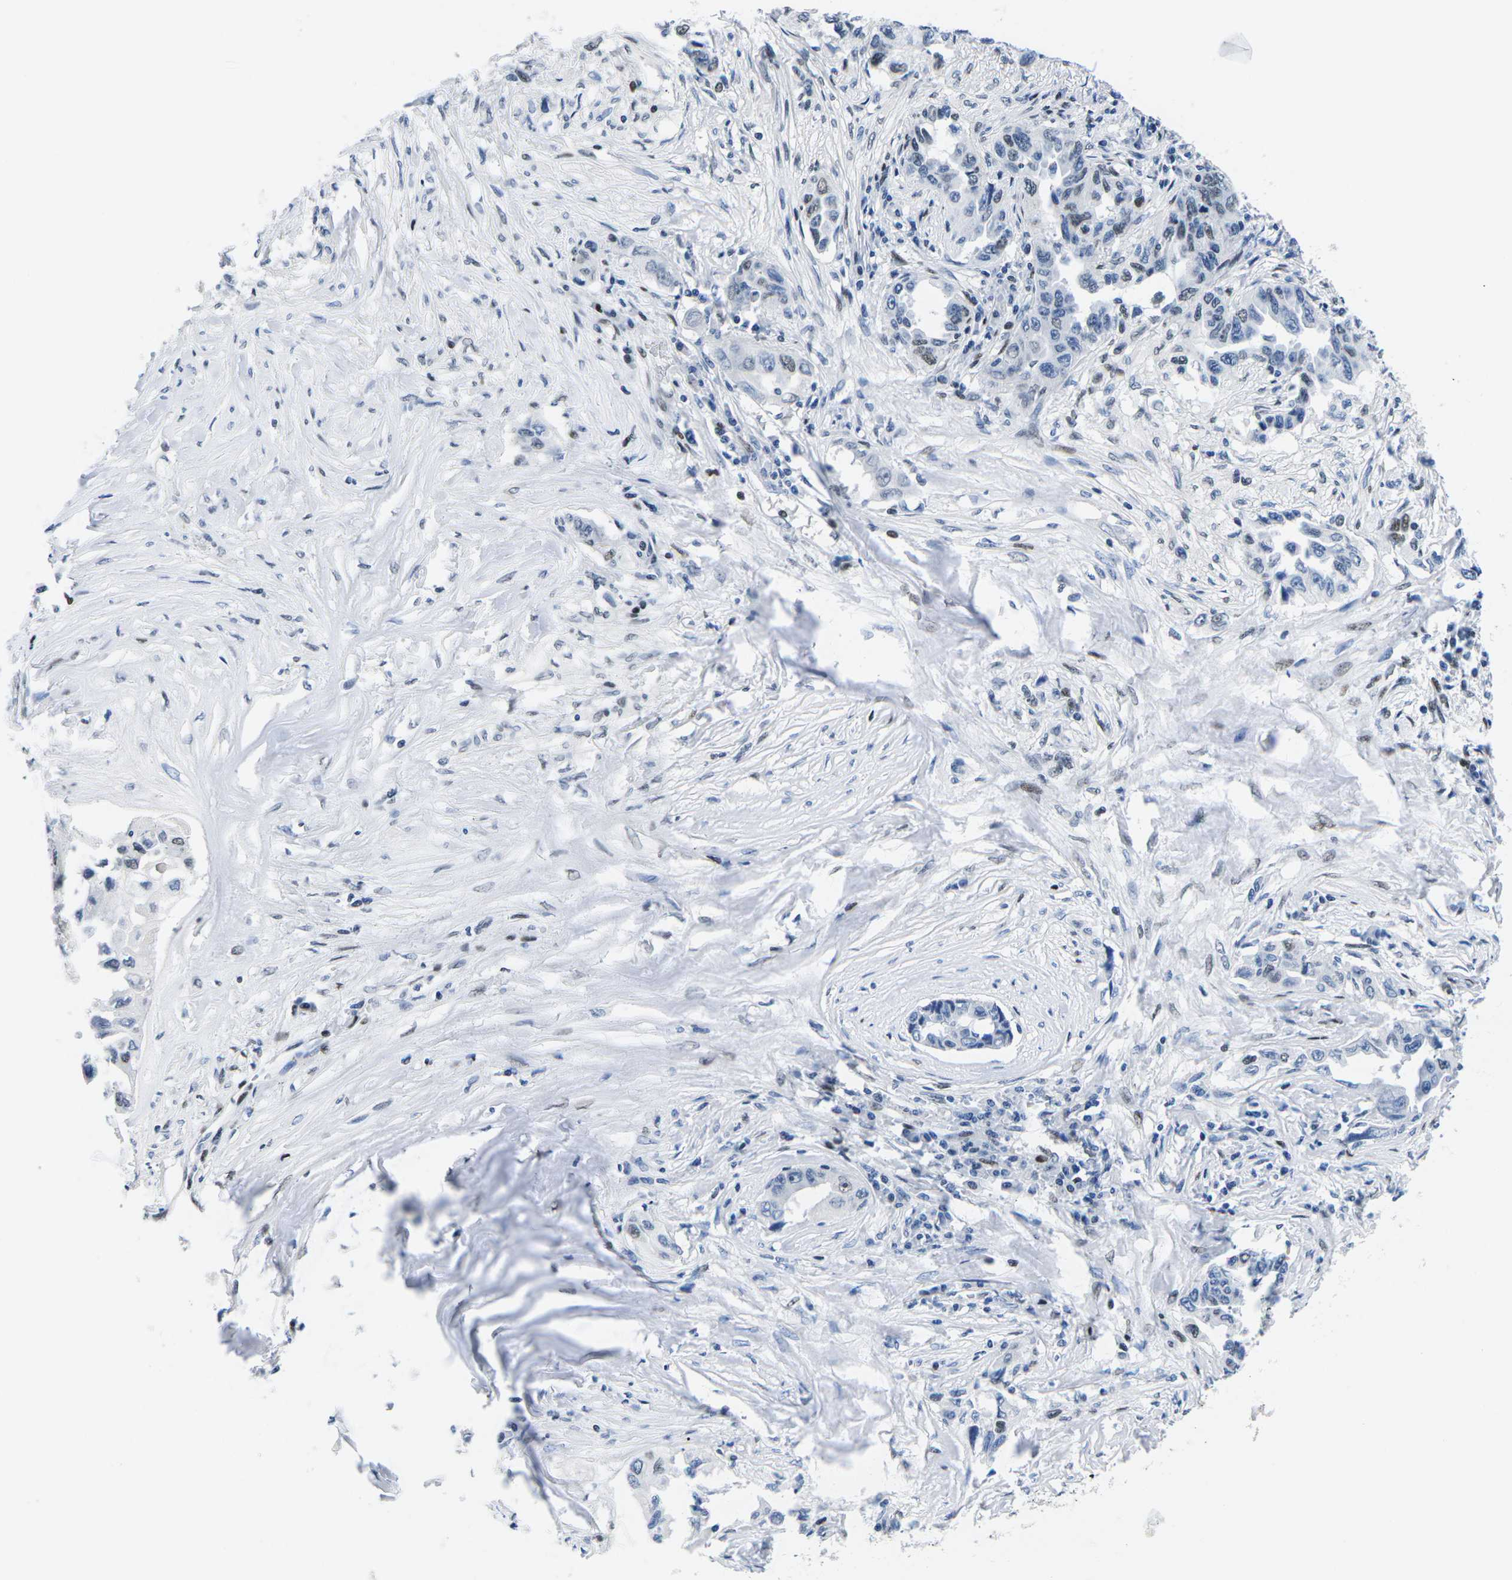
{"staining": {"intensity": "moderate", "quantity": "<25%", "location": "nuclear"}, "tissue": "lung cancer", "cell_type": "Tumor cells", "image_type": "cancer", "snomed": [{"axis": "morphology", "description": "Adenocarcinoma, NOS"}, {"axis": "topography", "description": "Lung"}], "caption": "This is an image of immunohistochemistry (IHC) staining of lung adenocarcinoma, which shows moderate expression in the nuclear of tumor cells.", "gene": "ATF1", "patient": {"sex": "female", "age": 51}}